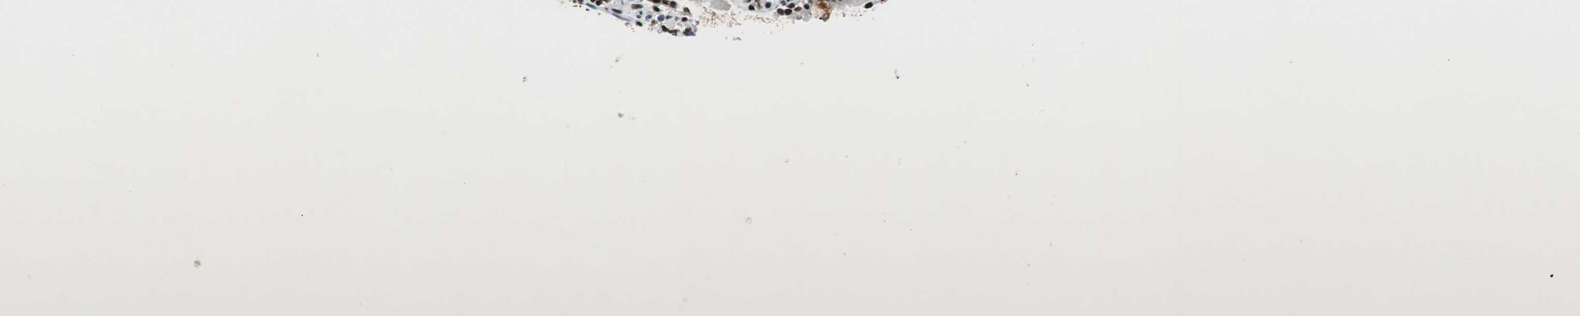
{"staining": {"intensity": "strong", "quantity": ">75%", "location": "nuclear"}, "tissue": "duodenum", "cell_type": "Glandular cells", "image_type": "normal", "snomed": [{"axis": "morphology", "description": "Normal tissue, NOS"}, {"axis": "topography", "description": "Duodenum"}], "caption": "Human duodenum stained for a protein (brown) displays strong nuclear positive staining in approximately >75% of glandular cells.", "gene": "RAD9A", "patient": {"sex": "male", "age": 54}}